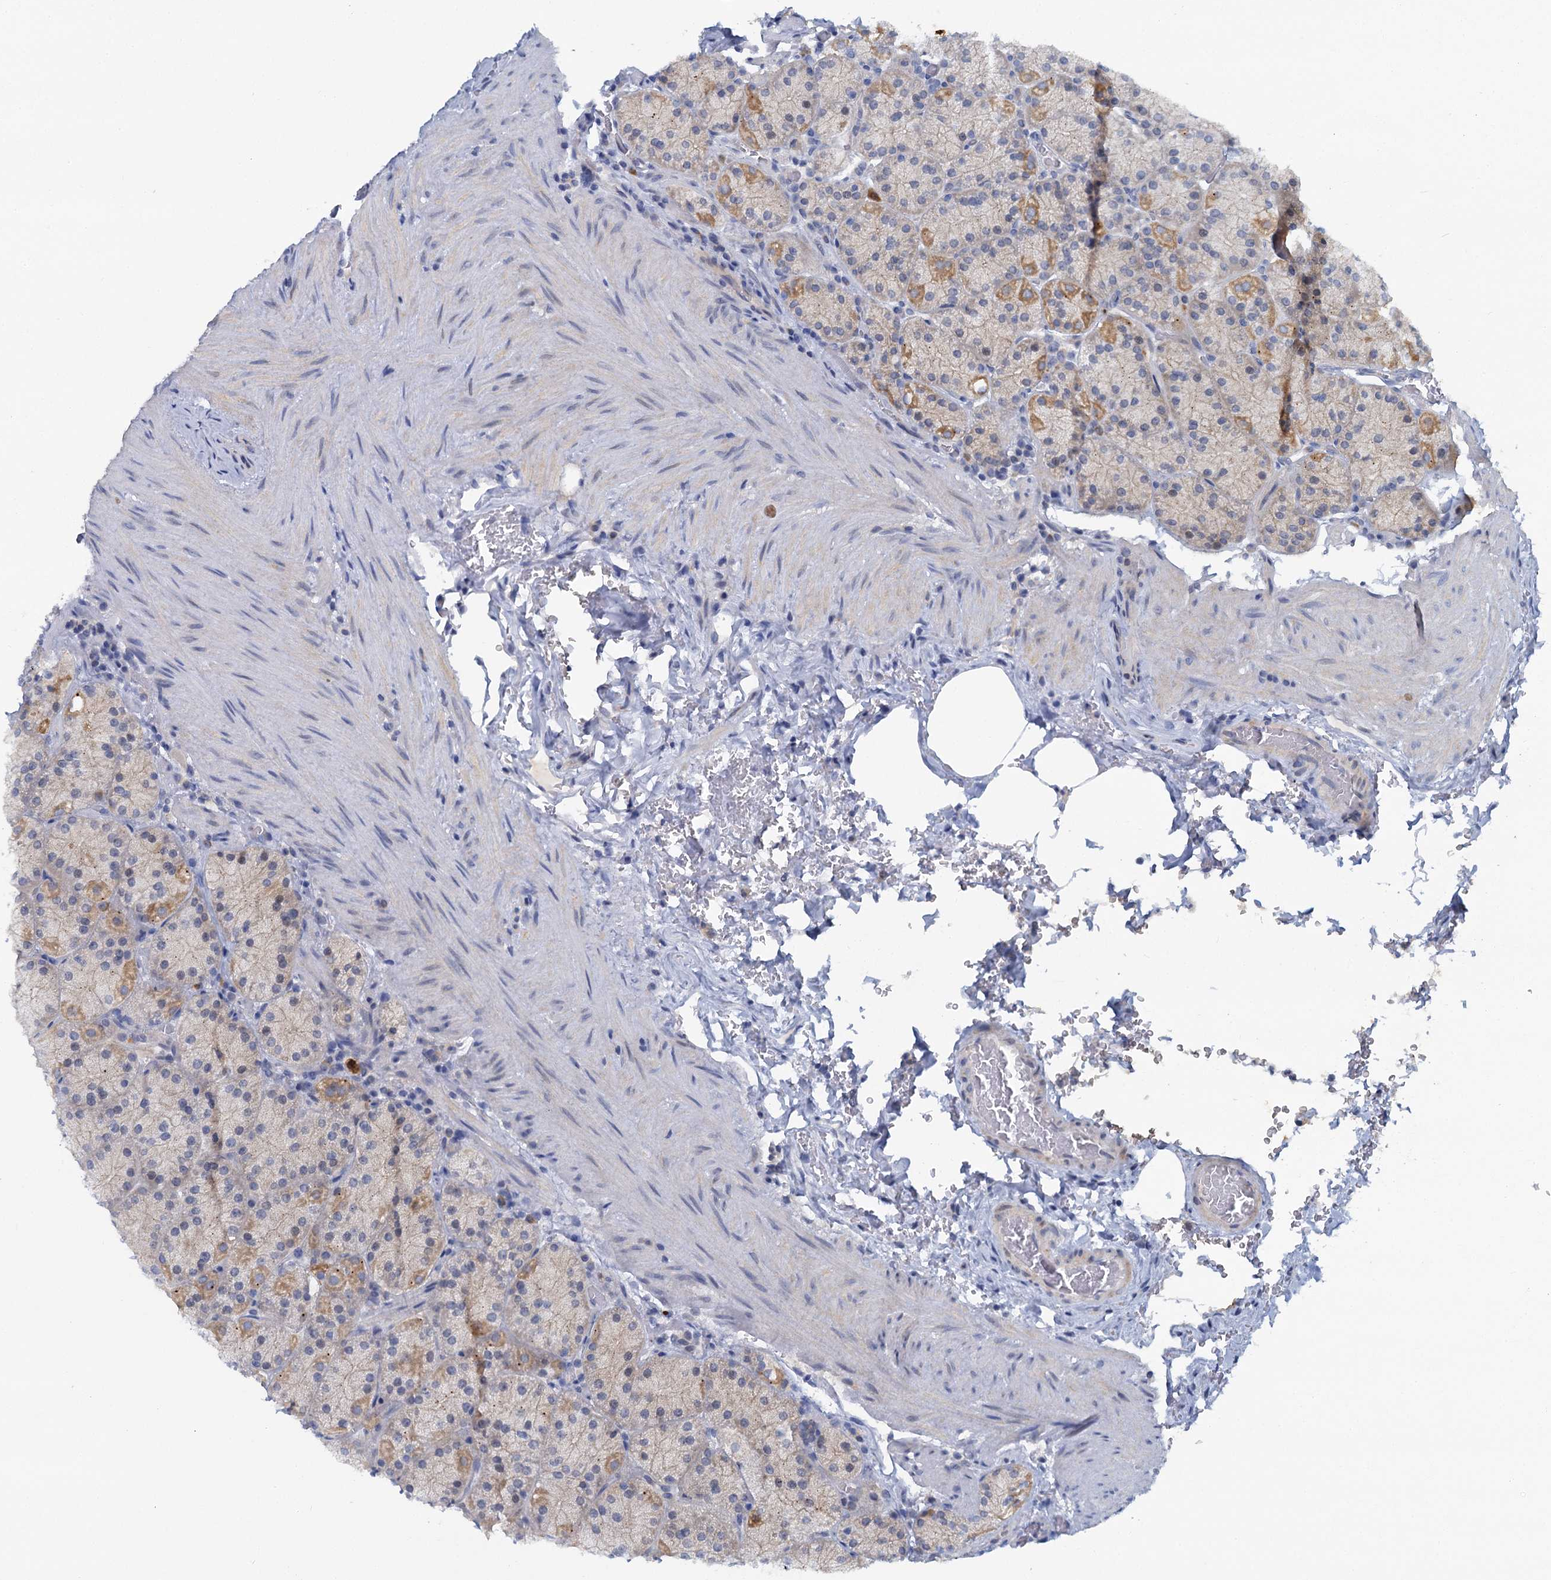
{"staining": {"intensity": "moderate", "quantity": "25%-75%", "location": "cytoplasmic/membranous"}, "tissue": "stomach", "cell_type": "Glandular cells", "image_type": "normal", "snomed": [{"axis": "morphology", "description": "Normal tissue, NOS"}, {"axis": "topography", "description": "Stomach, upper"}, {"axis": "topography", "description": "Stomach, lower"}], "caption": "Glandular cells display medium levels of moderate cytoplasmic/membranous positivity in about 25%-75% of cells in unremarkable stomach. Using DAB (brown) and hematoxylin (blue) stains, captured at high magnification using brightfield microscopy.", "gene": "ACRBP", "patient": {"sex": "male", "age": 80}}